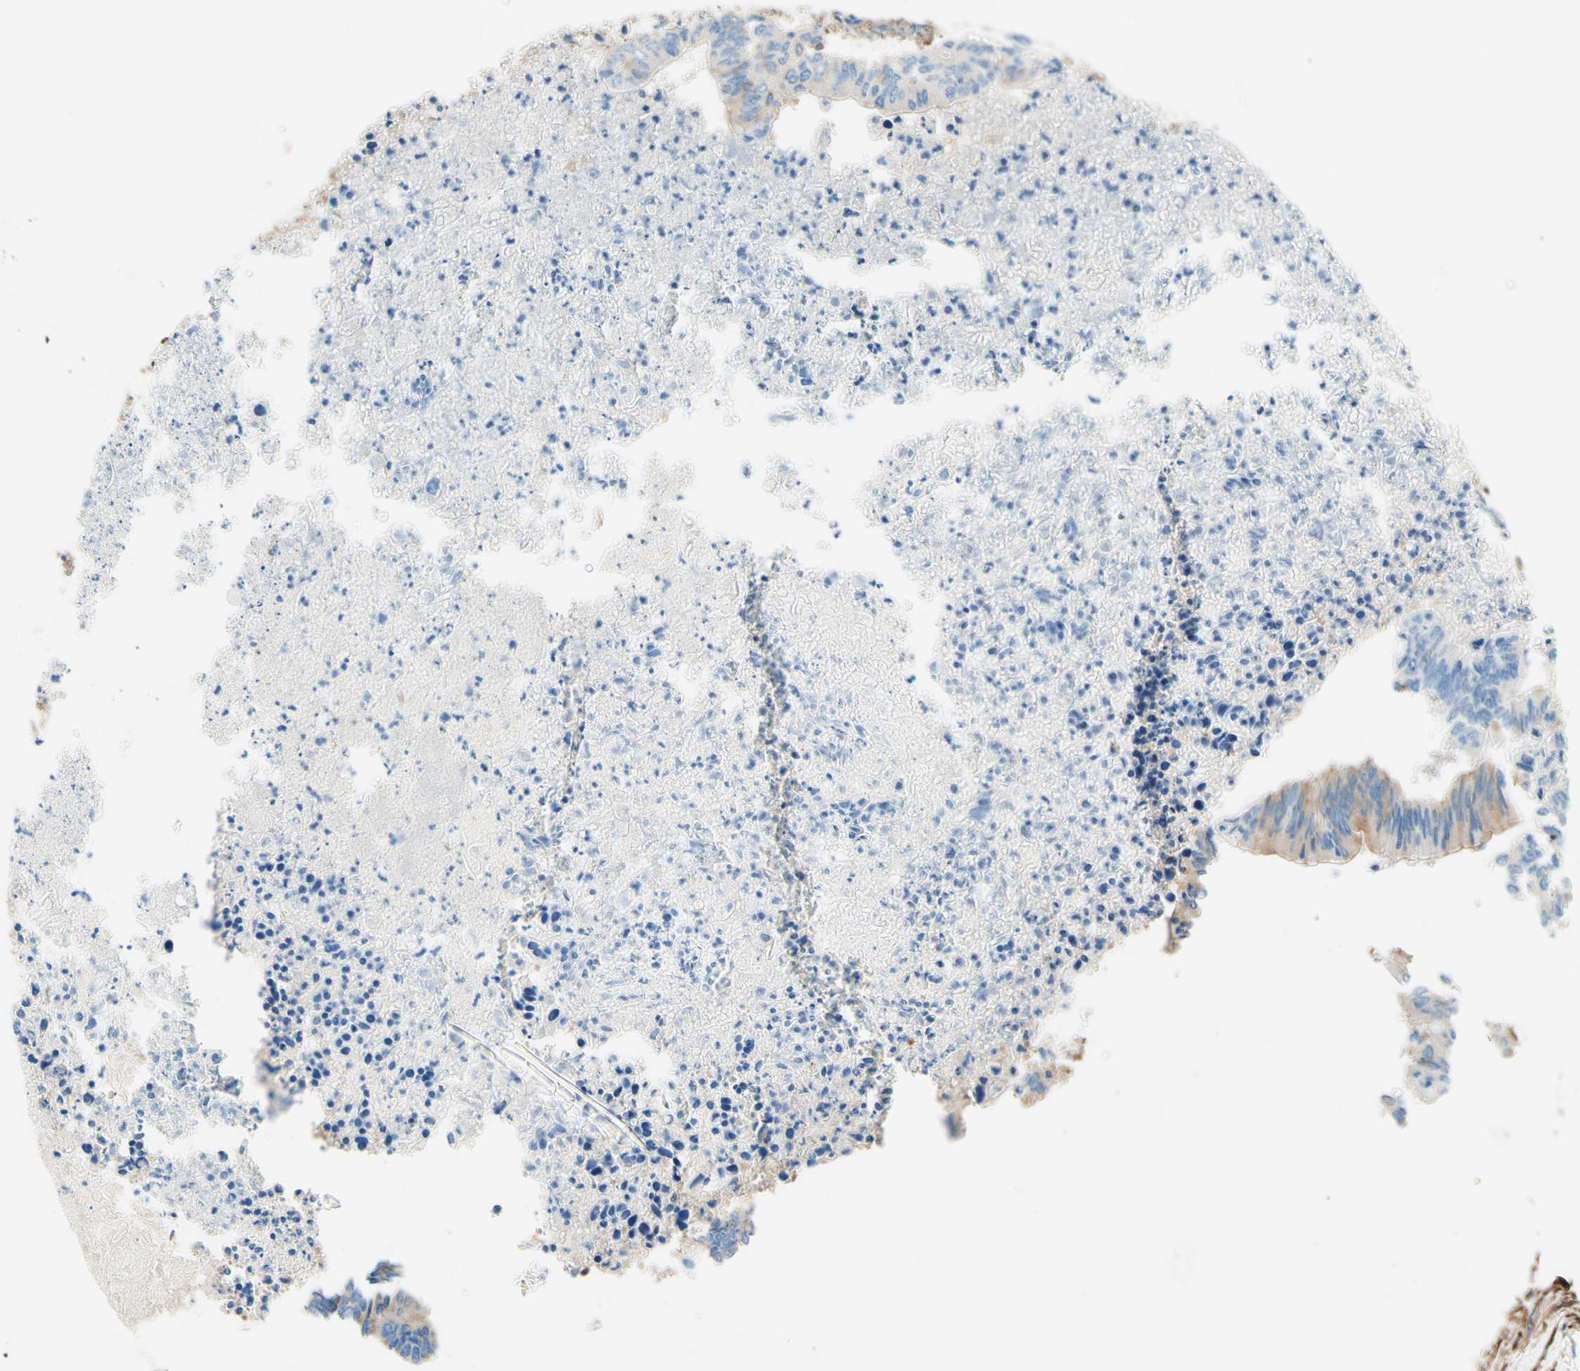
{"staining": {"intensity": "weak", "quantity": "25%-75%", "location": "cytoplasmic/membranous"}, "tissue": "colorectal cancer", "cell_type": "Tumor cells", "image_type": "cancer", "snomed": [{"axis": "morphology", "description": "Adenocarcinoma, NOS"}, {"axis": "topography", "description": "Rectum"}], "caption": "Protein expression analysis of colorectal adenocarcinoma exhibits weak cytoplasmic/membranous staining in approximately 25%-75% of tumor cells.", "gene": "DPYSL3", "patient": {"sex": "male", "age": 63}}